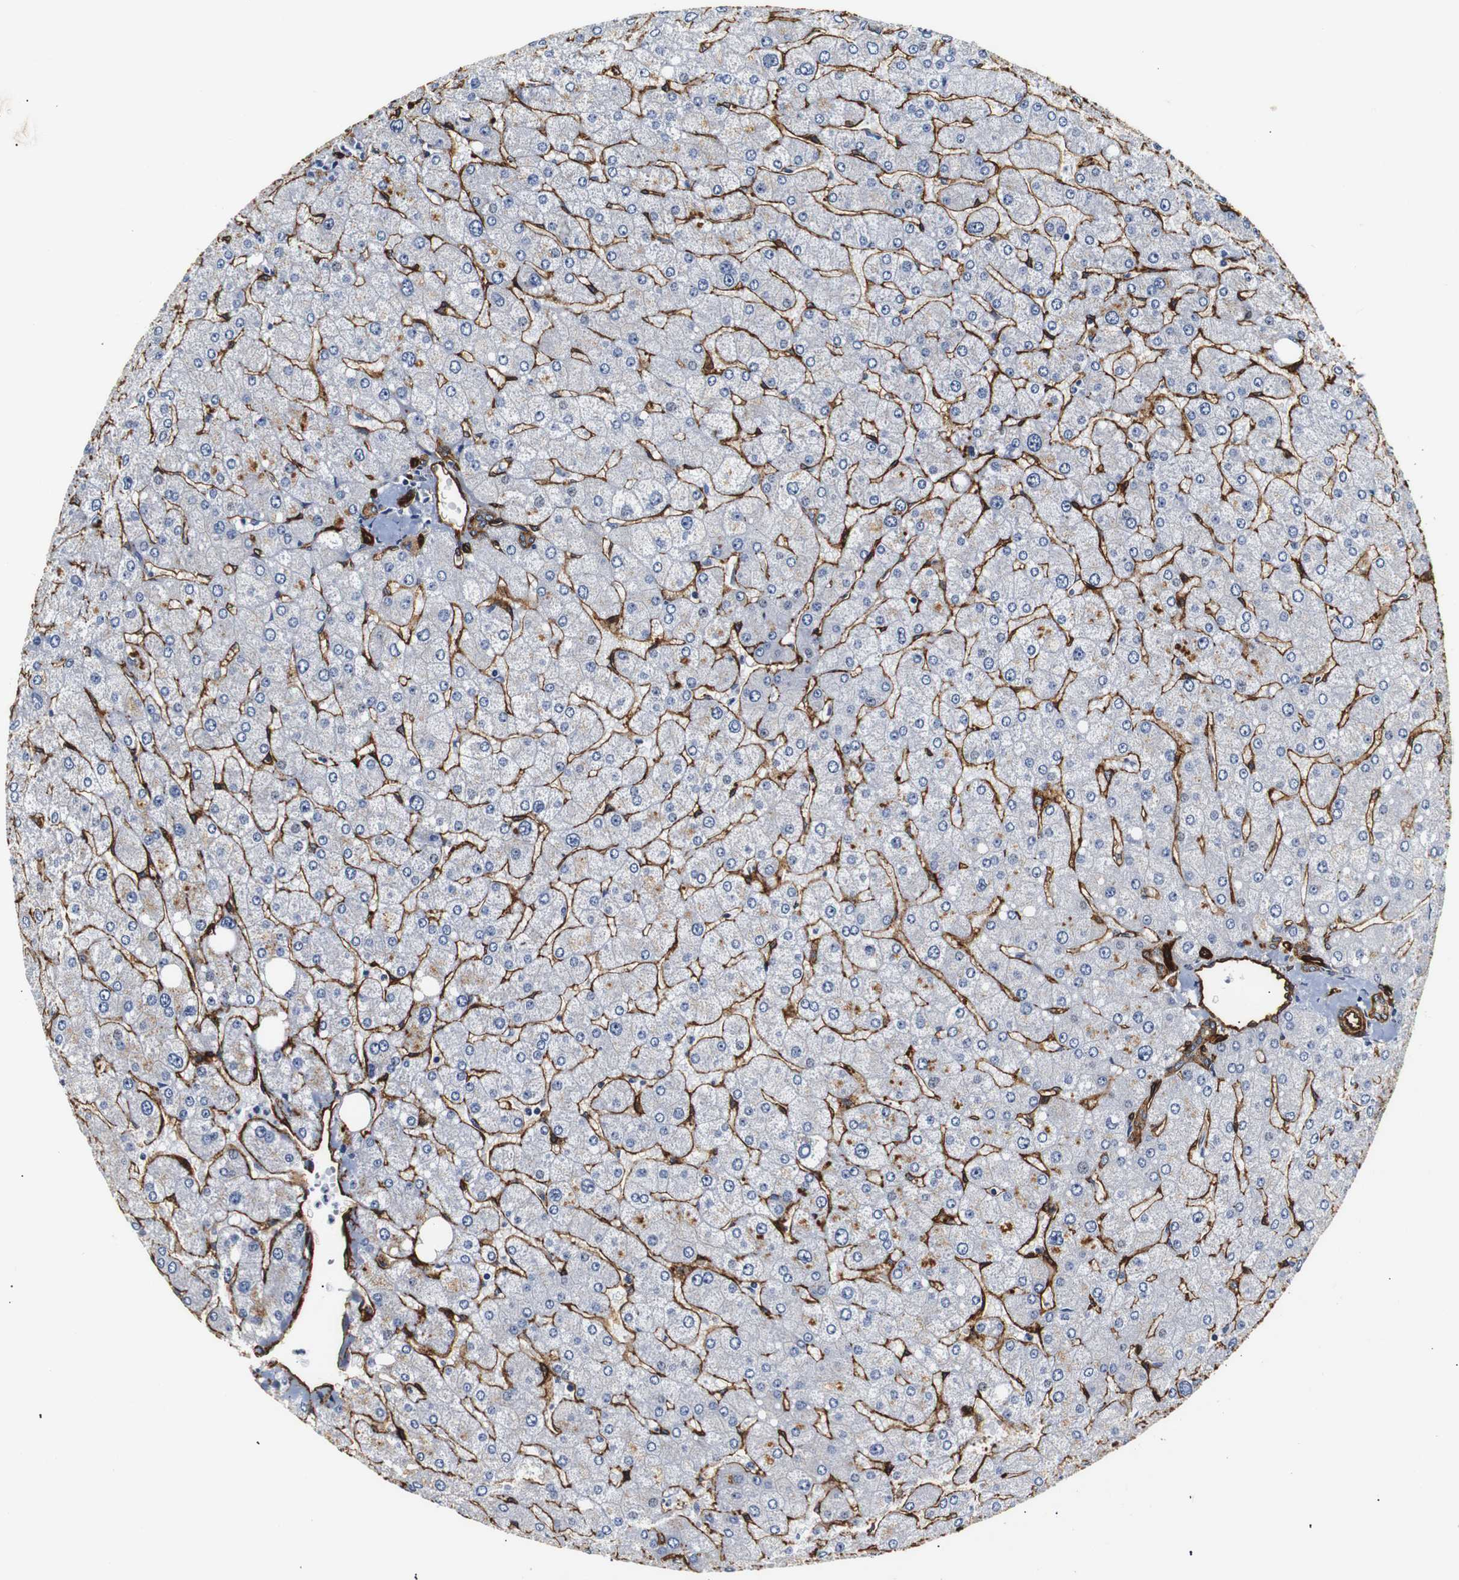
{"staining": {"intensity": "moderate", "quantity": ">75%", "location": "cytoplasmic/membranous"}, "tissue": "liver", "cell_type": "Cholangiocytes", "image_type": "normal", "snomed": [{"axis": "morphology", "description": "Normal tissue, NOS"}, {"axis": "topography", "description": "Liver"}], "caption": "High-magnification brightfield microscopy of benign liver stained with DAB (brown) and counterstained with hematoxylin (blue). cholangiocytes exhibit moderate cytoplasmic/membranous positivity is appreciated in about>75% of cells.", "gene": "CAV2", "patient": {"sex": "male", "age": 55}}